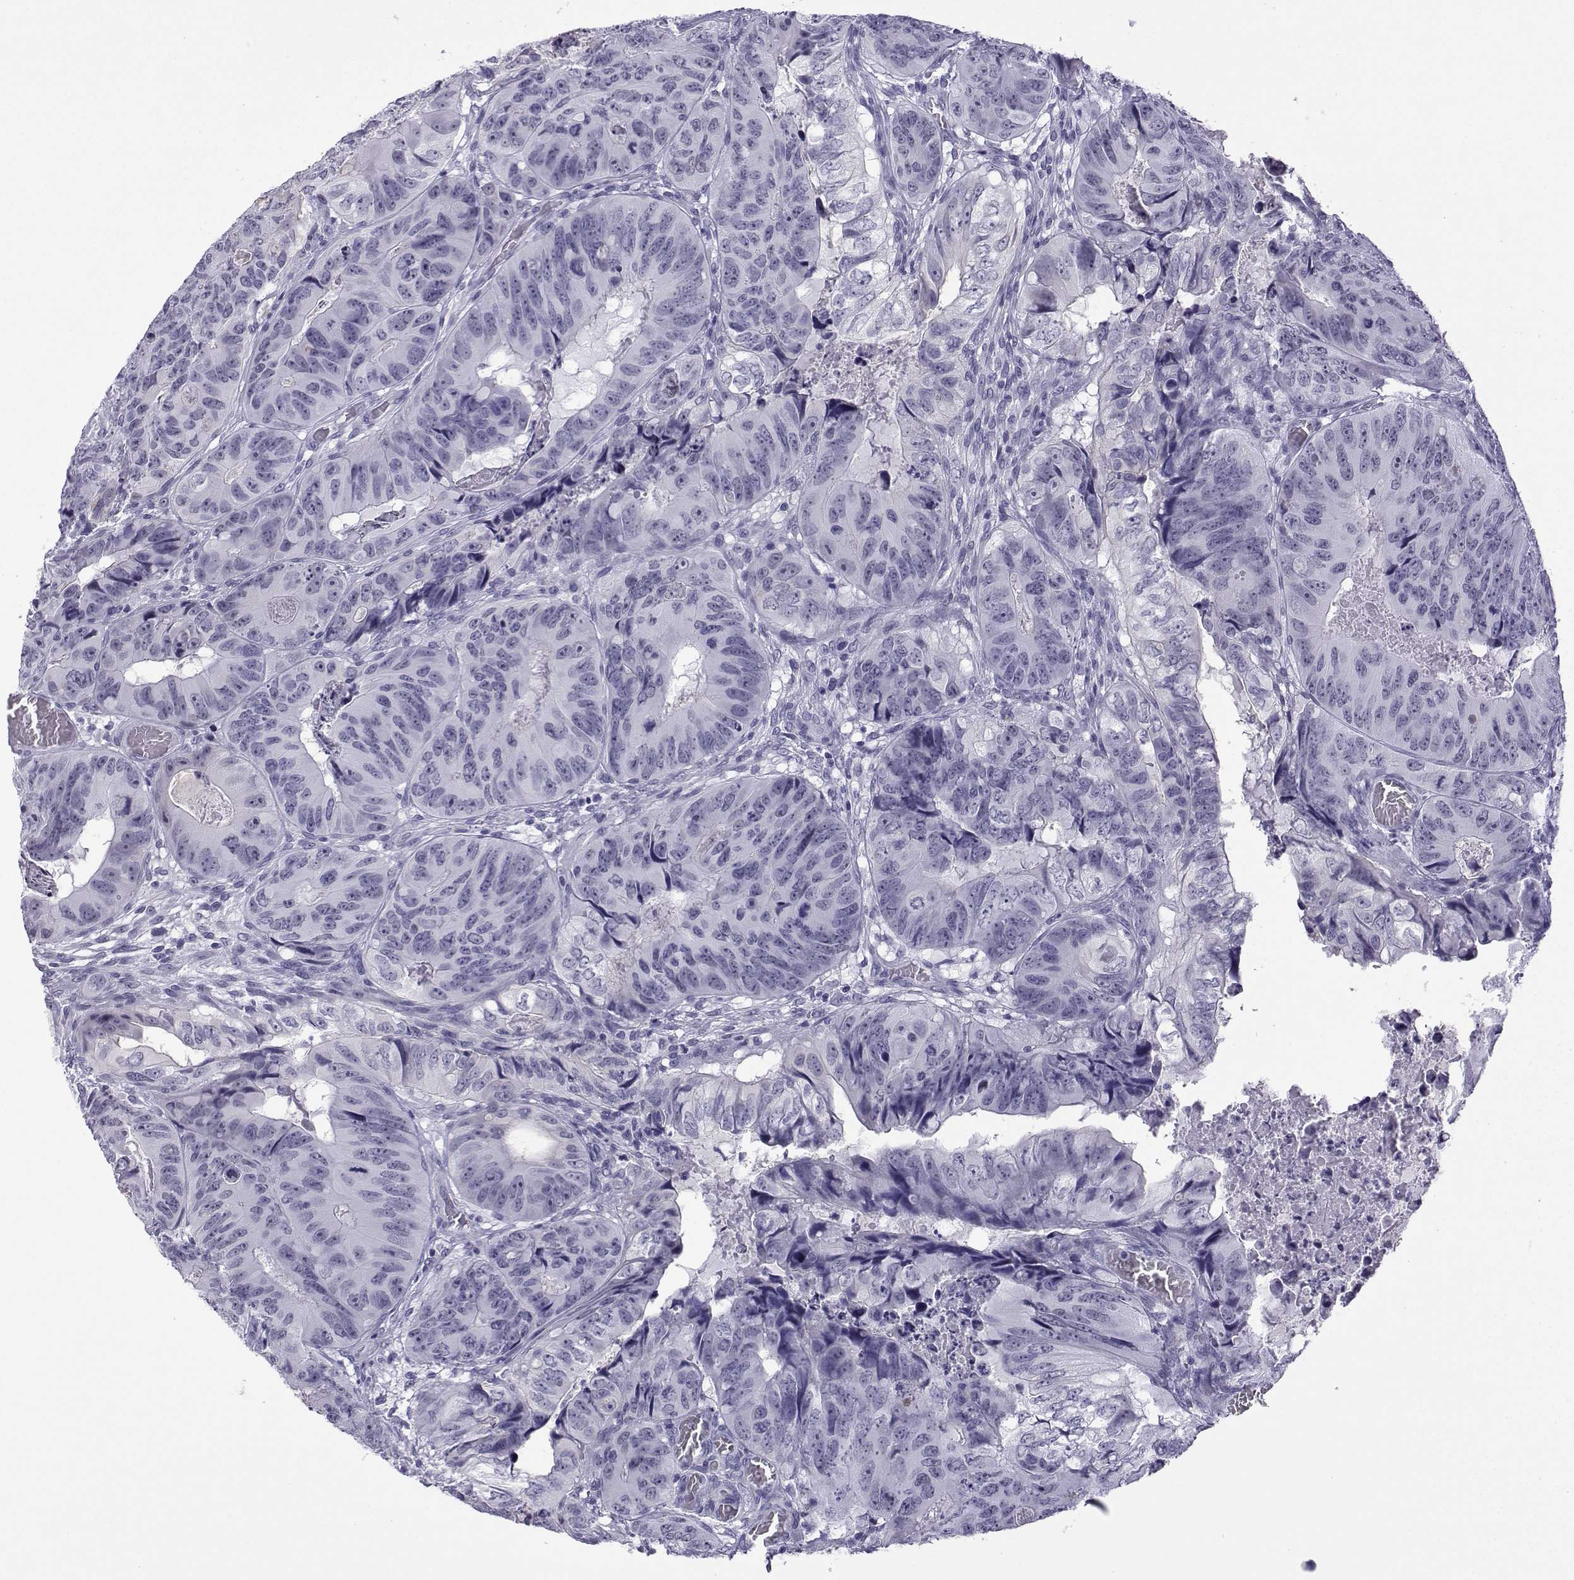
{"staining": {"intensity": "negative", "quantity": "none", "location": "none"}, "tissue": "colorectal cancer", "cell_type": "Tumor cells", "image_type": "cancer", "snomed": [{"axis": "morphology", "description": "Adenocarcinoma, NOS"}, {"axis": "topography", "description": "Colon"}], "caption": "An IHC histopathology image of adenocarcinoma (colorectal) is shown. There is no staining in tumor cells of adenocarcinoma (colorectal). (Brightfield microscopy of DAB (3,3'-diaminobenzidine) IHC at high magnification).", "gene": "MRGBP", "patient": {"sex": "male", "age": 79}}